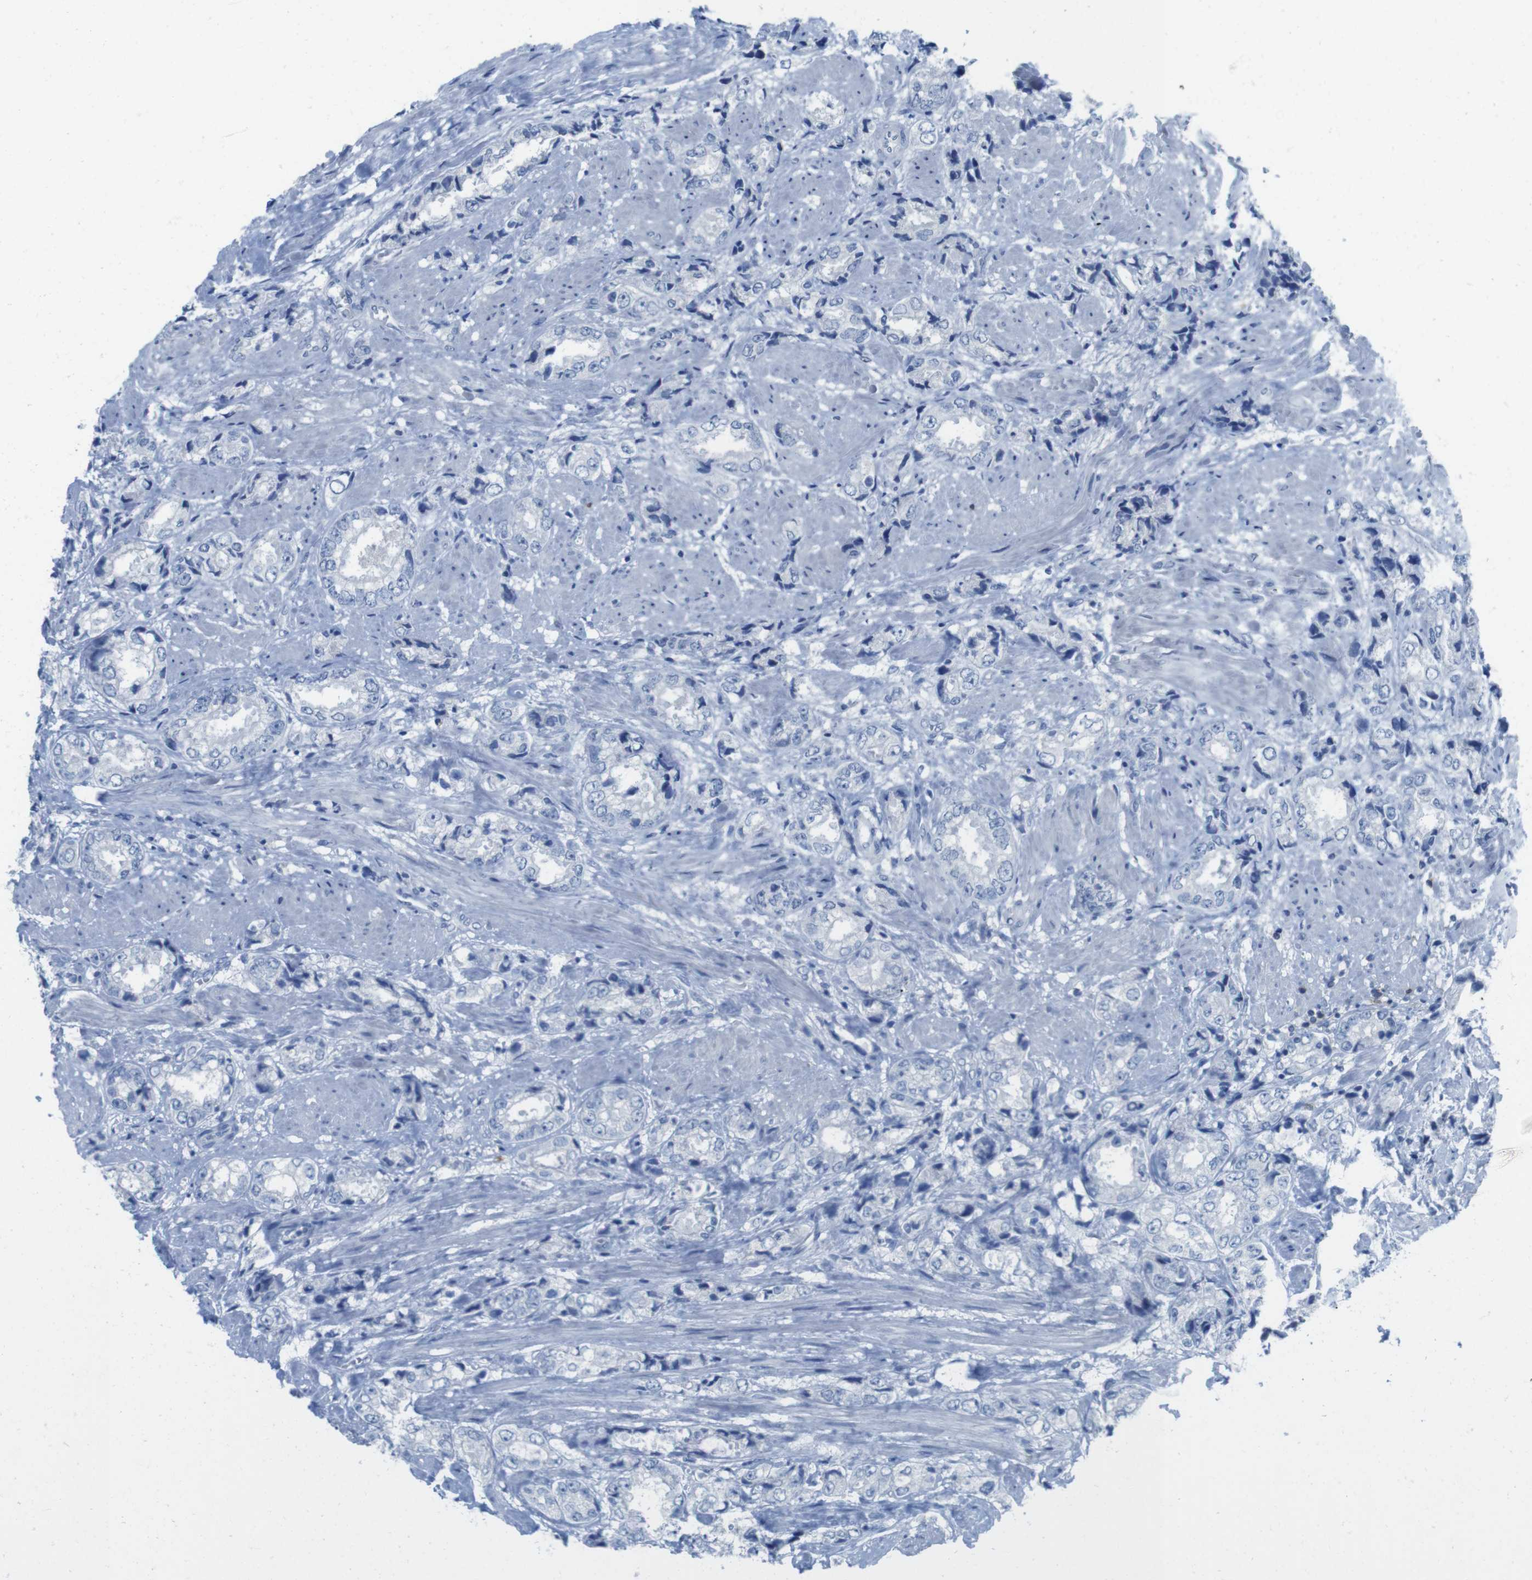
{"staining": {"intensity": "negative", "quantity": "none", "location": "none"}, "tissue": "prostate cancer", "cell_type": "Tumor cells", "image_type": "cancer", "snomed": [{"axis": "morphology", "description": "Adenocarcinoma, High grade"}, {"axis": "topography", "description": "Prostate"}], "caption": "This is an immunohistochemistry (IHC) photomicrograph of high-grade adenocarcinoma (prostate). There is no staining in tumor cells.", "gene": "CD5", "patient": {"sex": "male", "age": 61}}